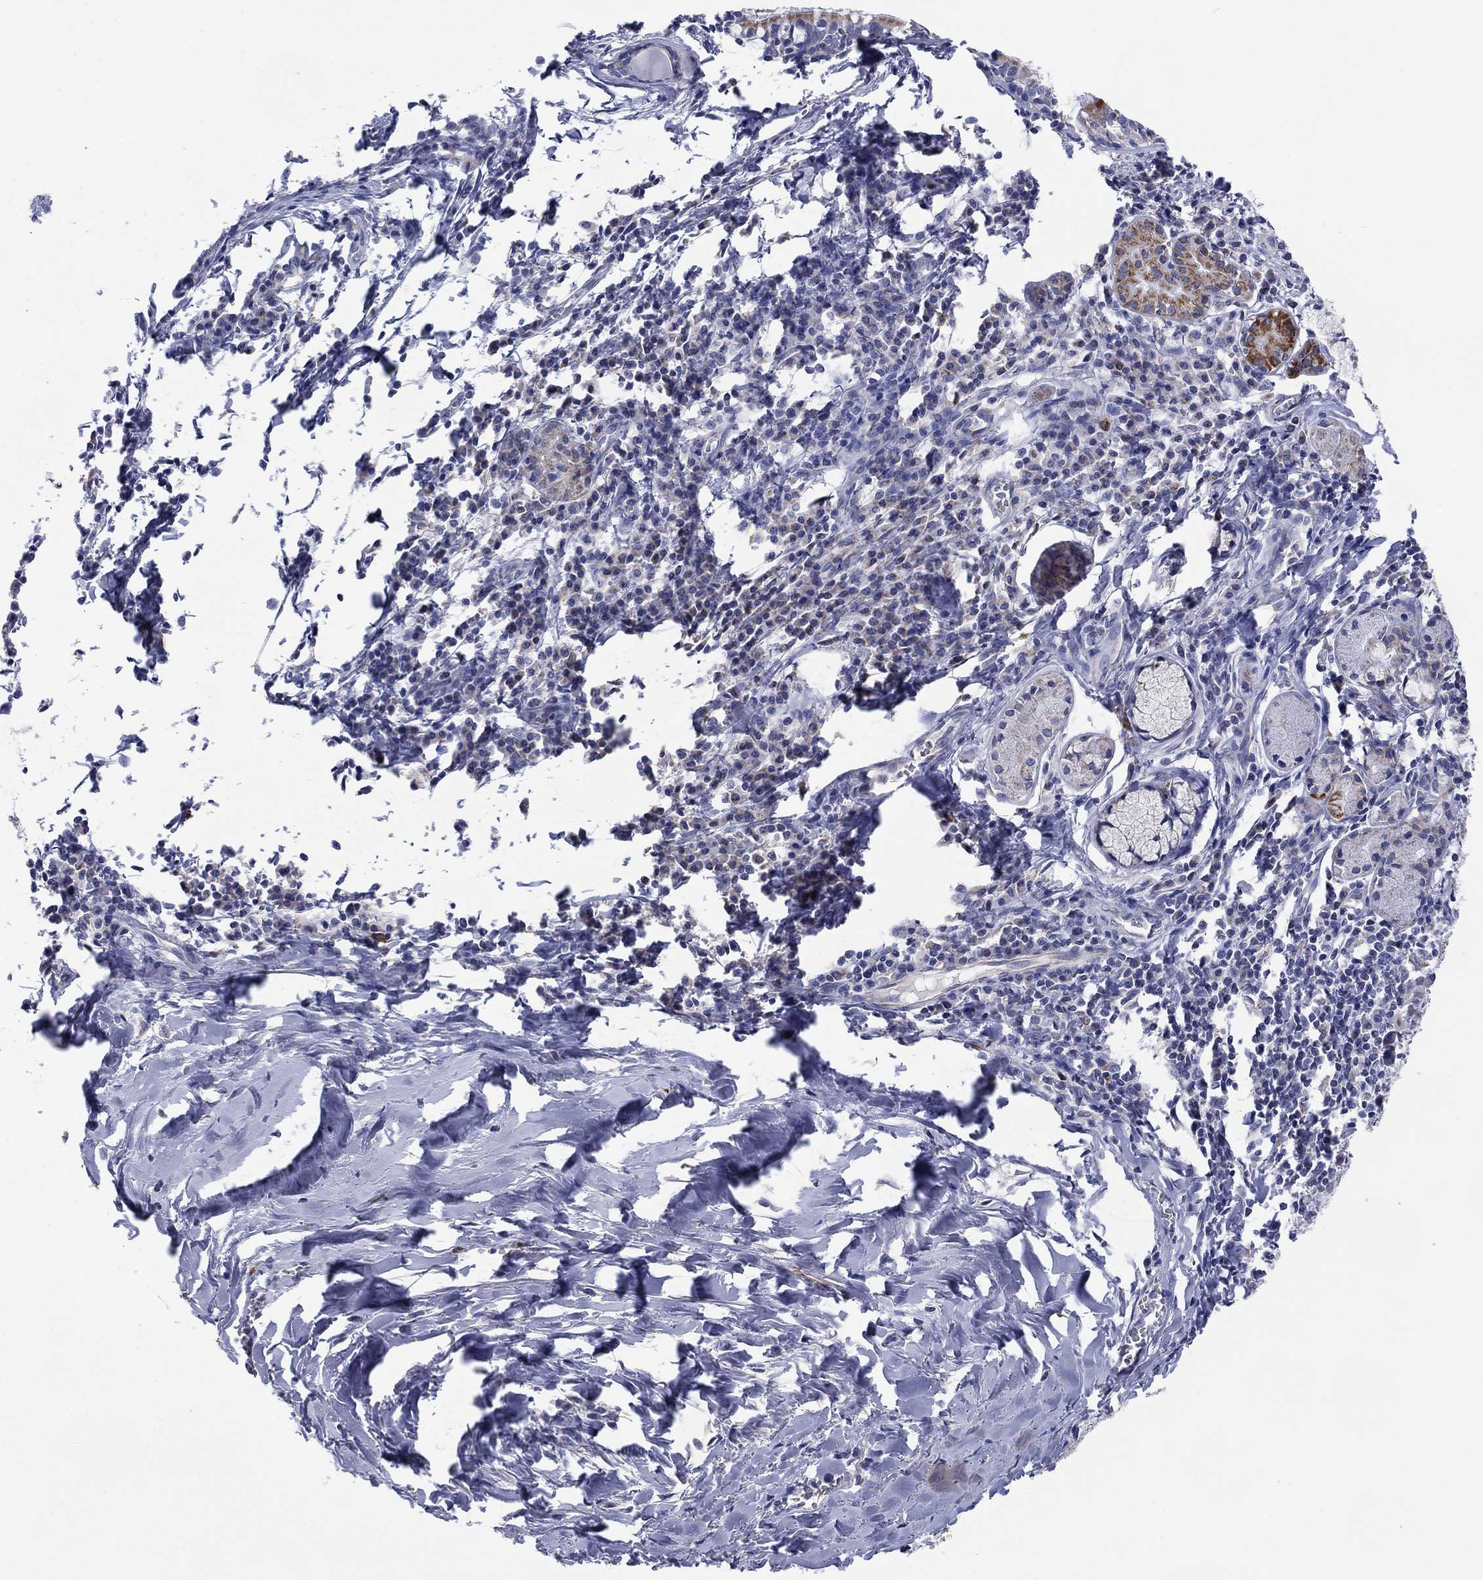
{"staining": {"intensity": "strong", "quantity": "25%-75%", "location": "cytoplasmic/membranous"}, "tissue": "lung cancer", "cell_type": "Tumor cells", "image_type": "cancer", "snomed": [{"axis": "morphology", "description": "Squamous cell carcinoma, NOS"}, {"axis": "topography", "description": "Lung"}], "caption": "Lung cancer stained with immunohistochemistry (IHC) demonstrates strong cytoplasmic/membranous staining in about 25%-75% of tumor cells.", "gene": "MGST3", "patient": {"sex": "male", "age": 57}}